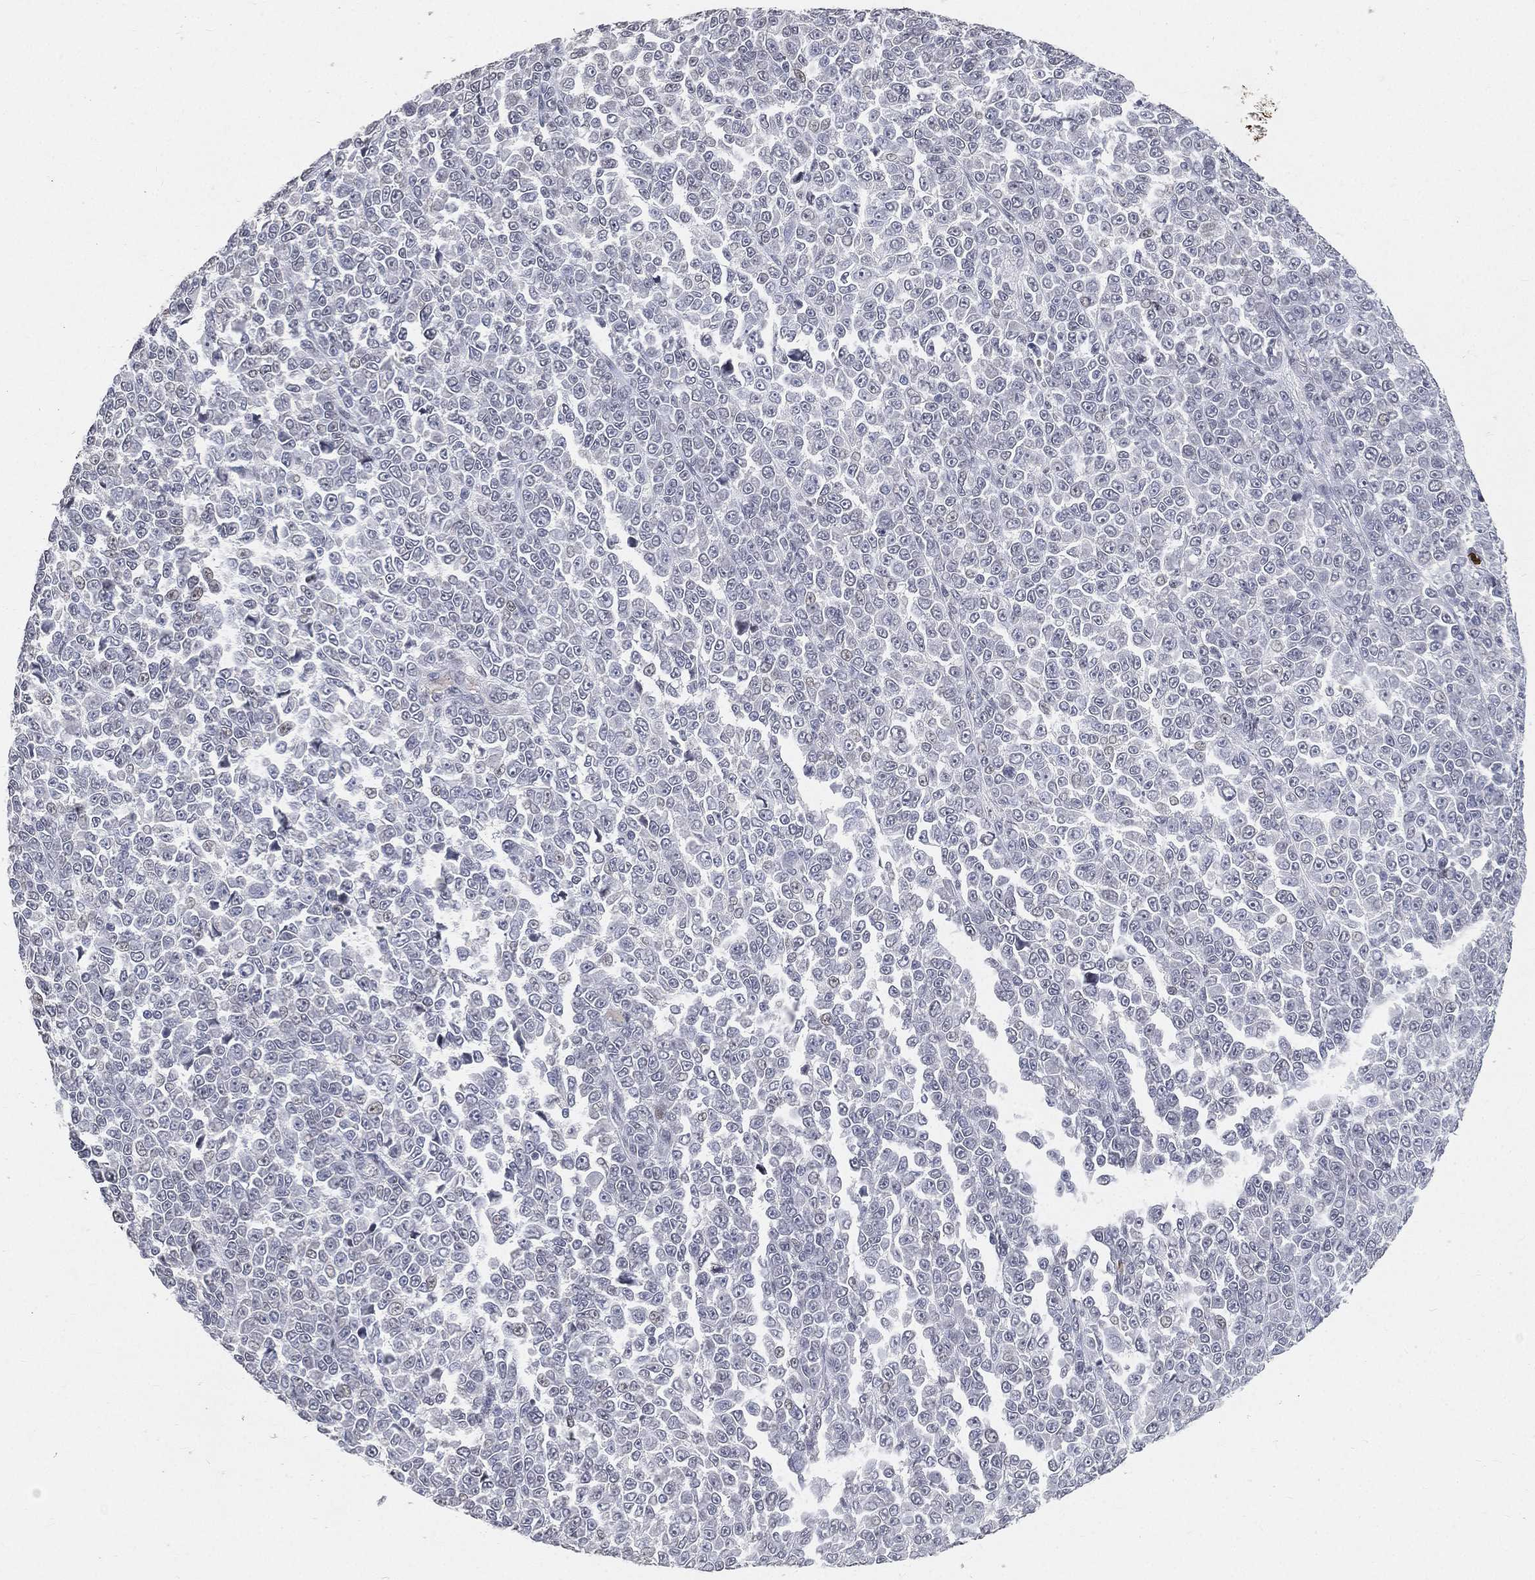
{"staining": {"intensity": "negative", "quantity": "none", "location": "none"}, "tissue": "melanoma", "cell_type": "Tumor cells", "image_type": "cancer", "snomed": [{"axis": "morphology", "description": "Malignant melanoma, NOS"}, {"axis": "topography", "description": "Skin"}], "caption": "This photomicrograph is of malignant melanoma stained with IHC to label a protein in brown with the nuclei are counter-stained blue. There is no positivity in tumor cells.", "gene": "ARG1", "patient": {"sex": "female", "age": 95}}